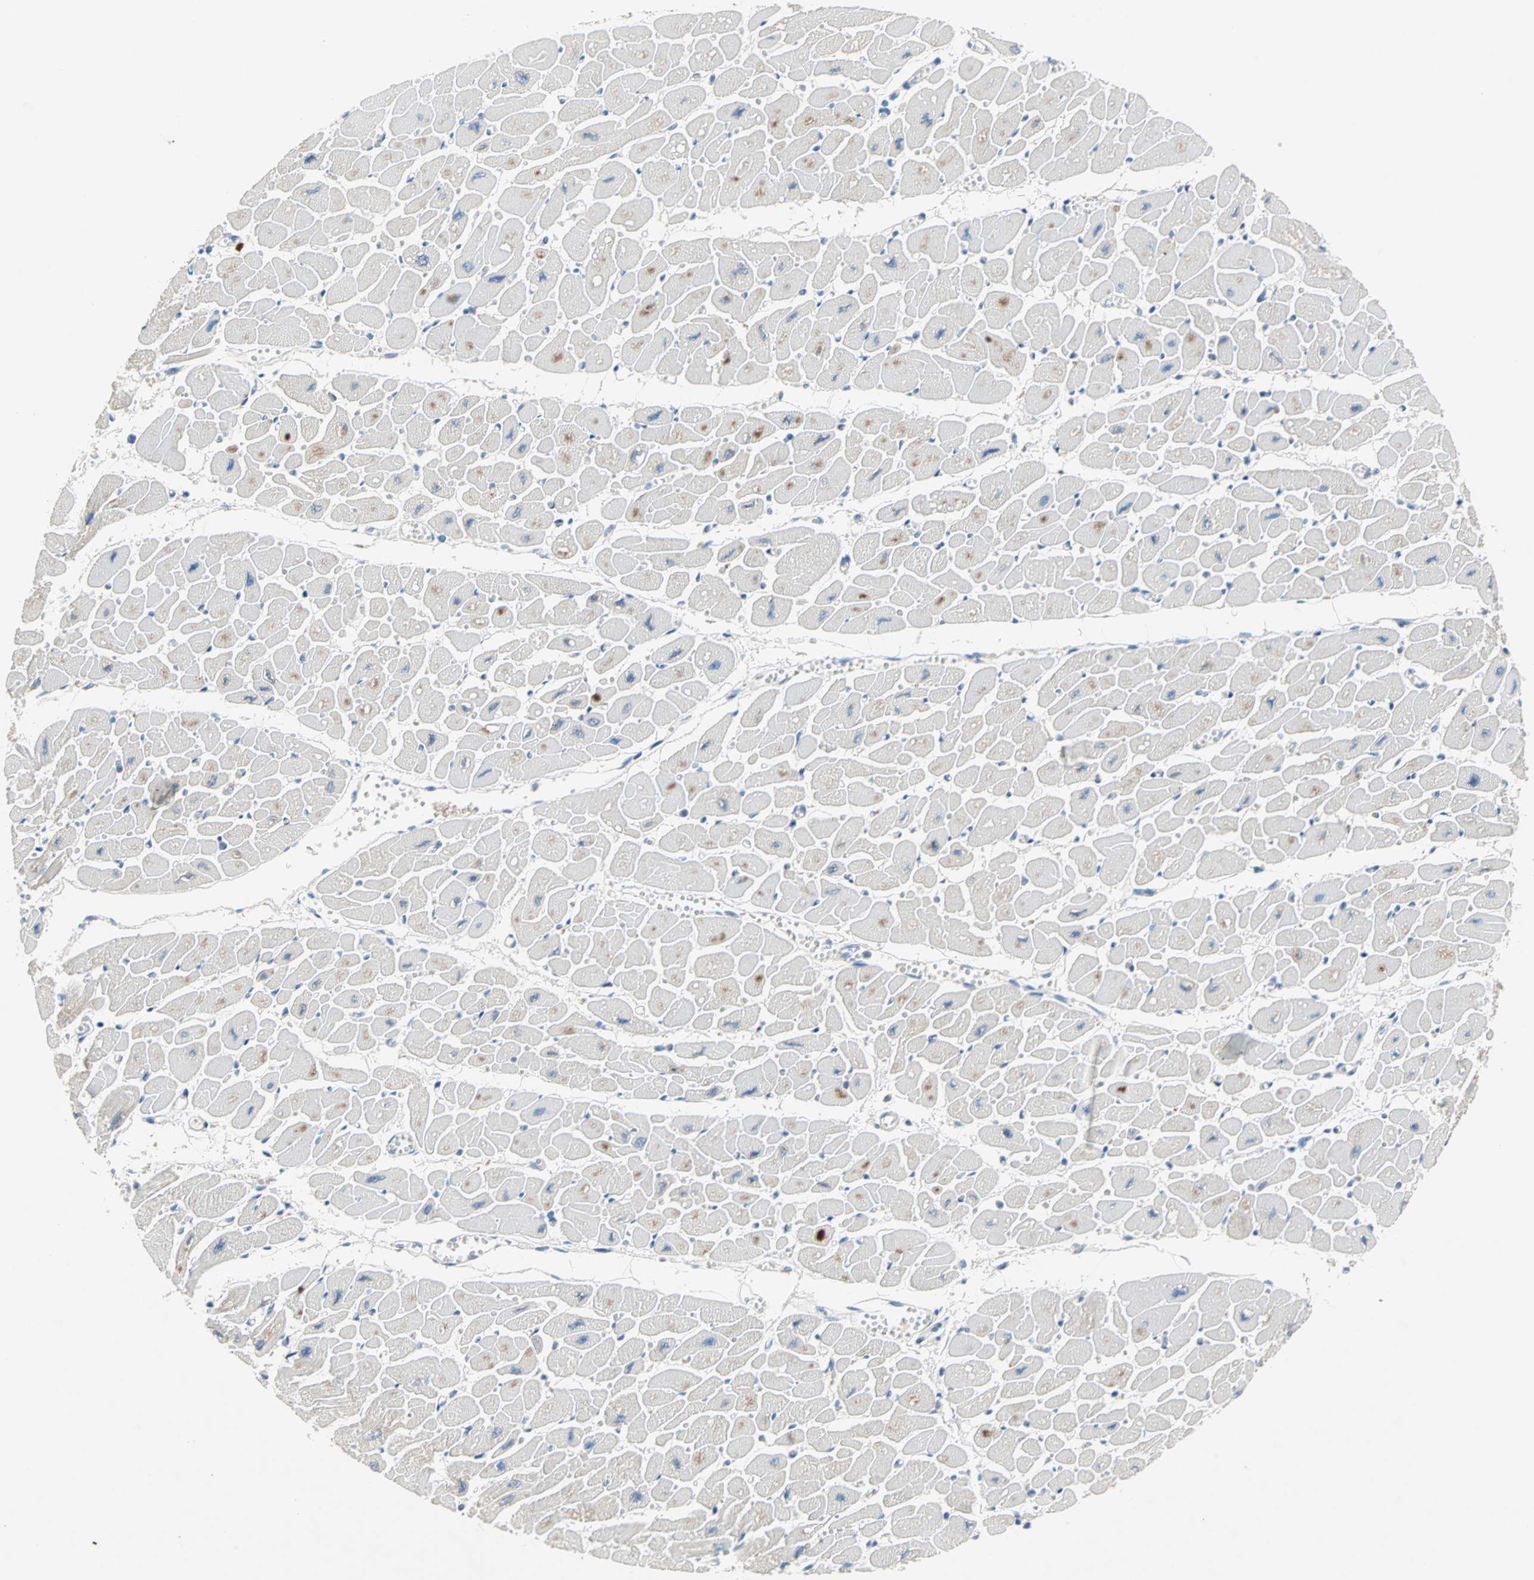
{"staining": {"intensity": "weak", "quantity": "25%-75%", "location": "cytoplasmic/membranous"}, "tissue": "heart muscle", "cell_type": "Cardiomyocytes", "image_type": "normal", "snomed": [{"axis": "morphology", "description": "Normal tissue, NOS"}, {"axis": "topography", "description": "Heart"}], "caption": "The histopathology image displays immunohistochemical staining of benign heart muscle. There is weak cytoplasmic/membranous staining is present in approximately 25%-75% of cardiomyocytes. (Brightfield microscopy of DAB IHC at high magnification).", "gene": "MPI", "patient": {"sex": "female", "age": 54}}